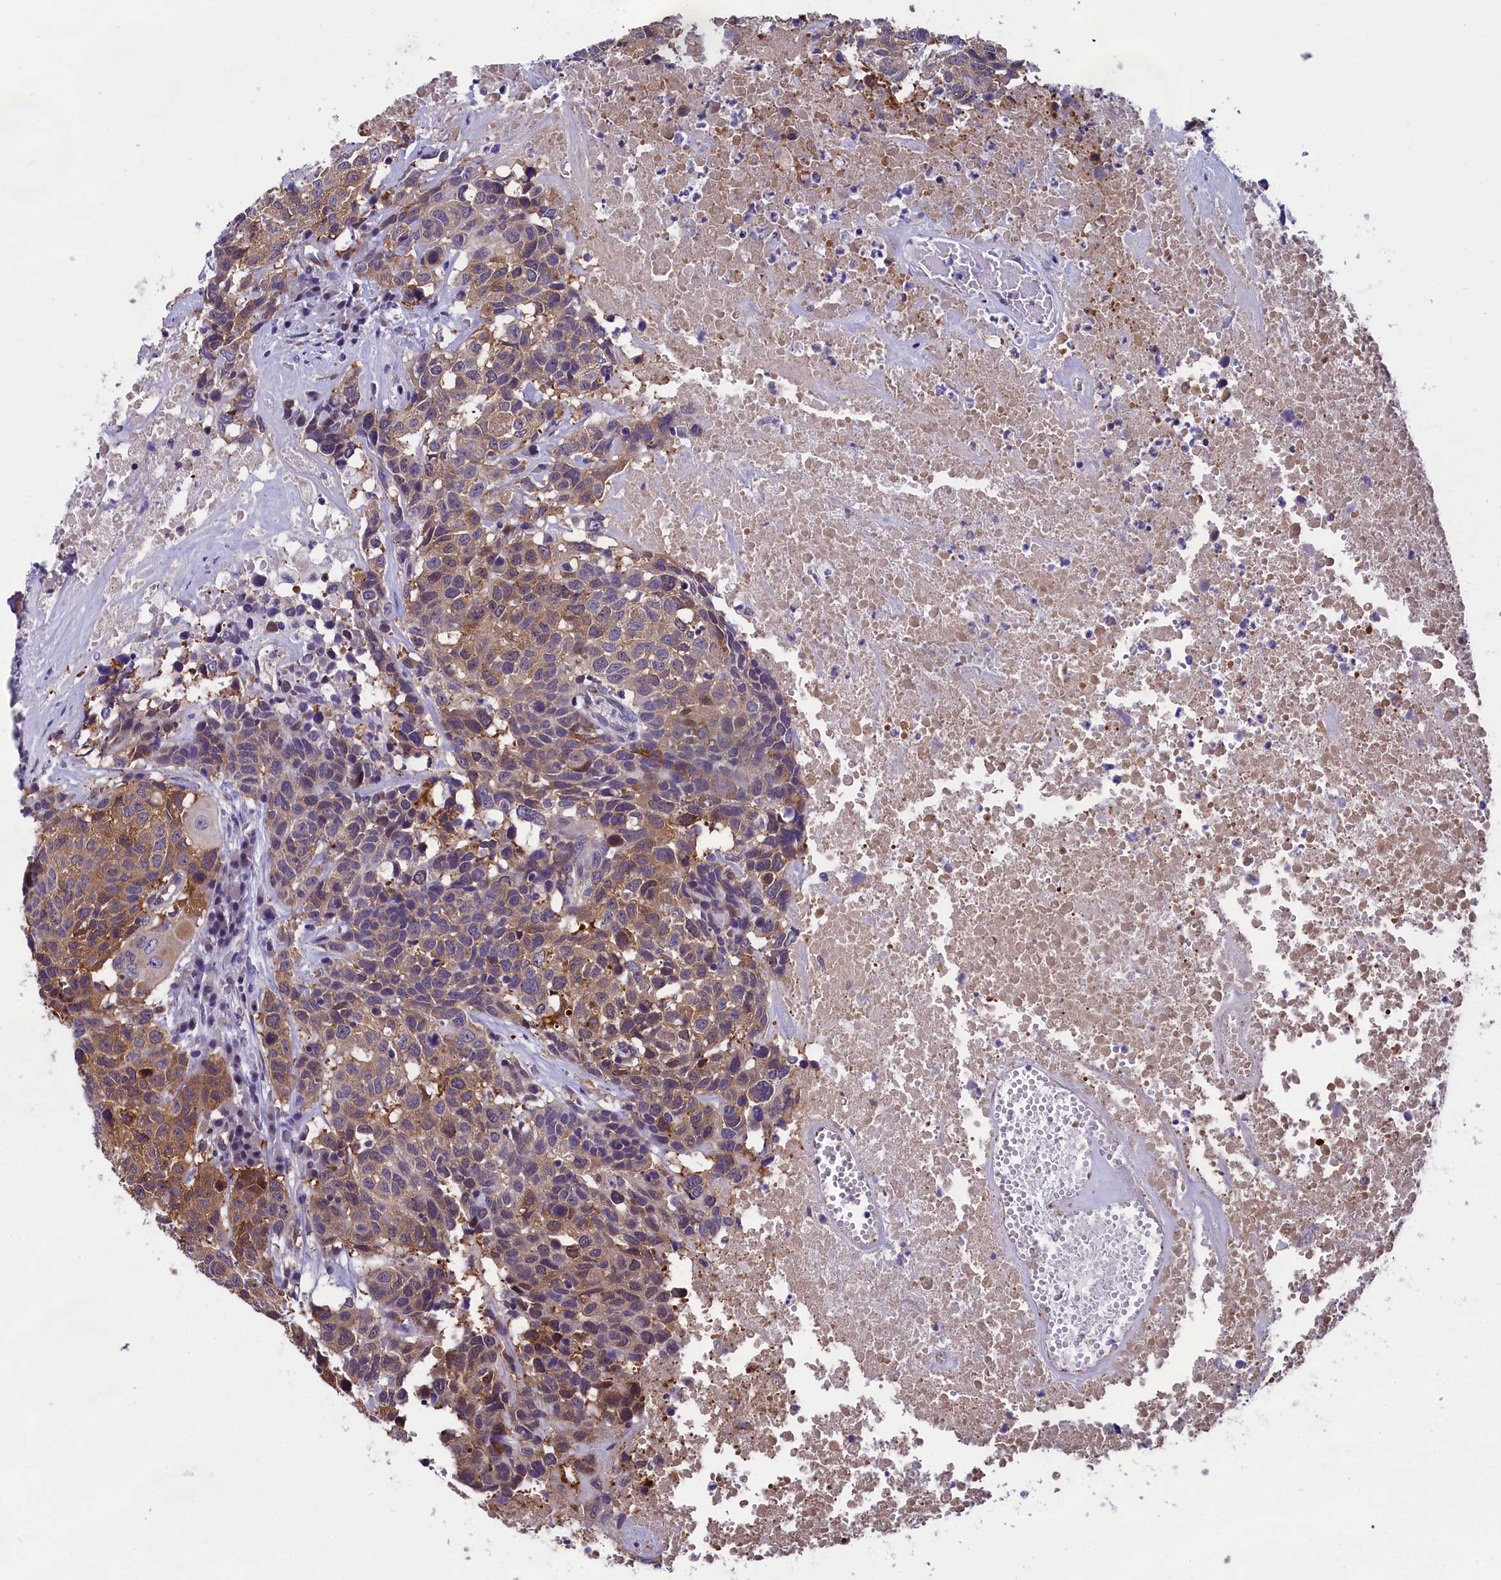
{"staining": {"intensity": "moderate", "quantity": "<25%", "location": "cytoplasmic/membranous,nuclear"}, "tissue": "head and neck cancer", "cell_type": "Tumor cells", "image_type": "cancer", "snomed": [{"axis": "morphology", "description": "Squamous cell carcinoma, NOS"}, {"axis": "topography", "description": "Head-Neck"}], "caption": "Protein analysis of squamous cell carcinoma (head and neck) tissue shows moderate cytoplasmic/membranous and nuclear positivity in approximately <25% of tumor cells.", "gene": "ABCC8", "patient": {"sex": "male", "age": 66}}